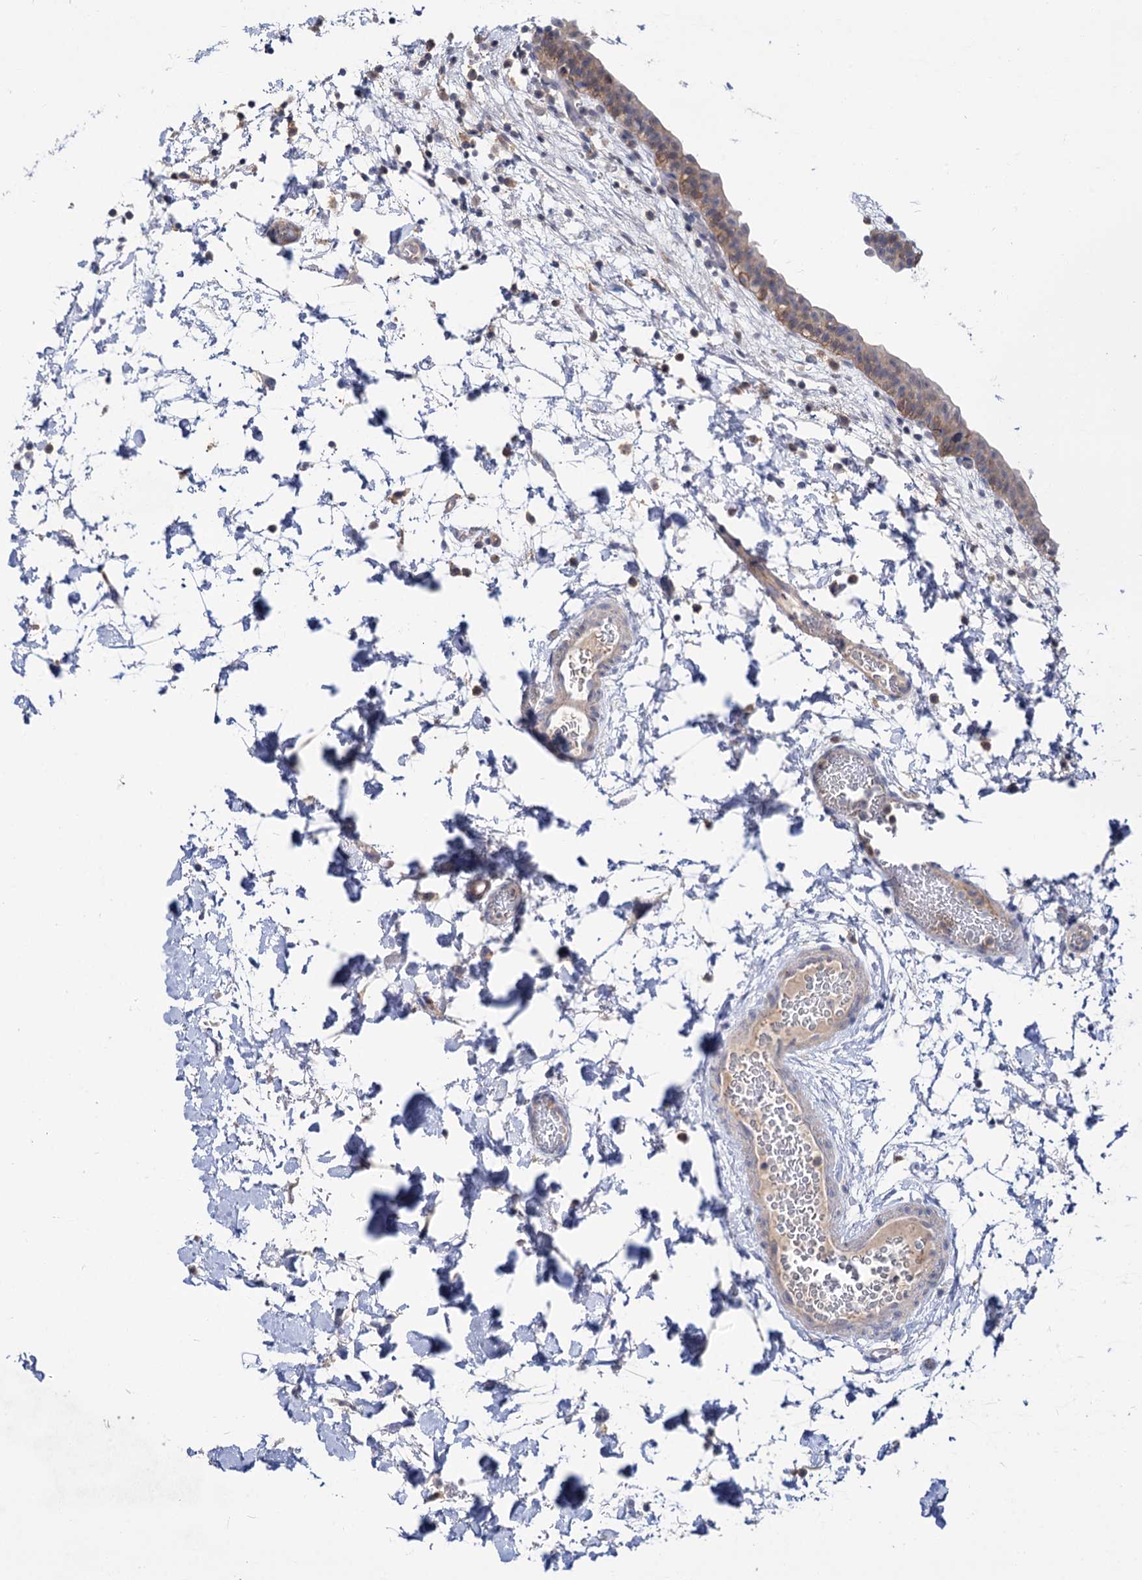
{"staining": {"intensity": "weak", "quantity": "25%-75%", "location": "cytoplasmic/membranous"}, "tissue": "urinary bladder", "cell_type": "Urothelial cells", "image_type": "normal", "snomed": [{"axis": "morphology", "description": "Normal tissue, NOS"}, {"axis": "topography", "description": "Urinary bladder"}], "caption": "Urinary bladder stained with DAB immunohistochemistry (IHC) shows low levels of weak cytoplasmic/membranous expression in about 25%-75% of urothelial cells.", "gene": "NEK10", "patient": {"sex": "male", "age": 83}}